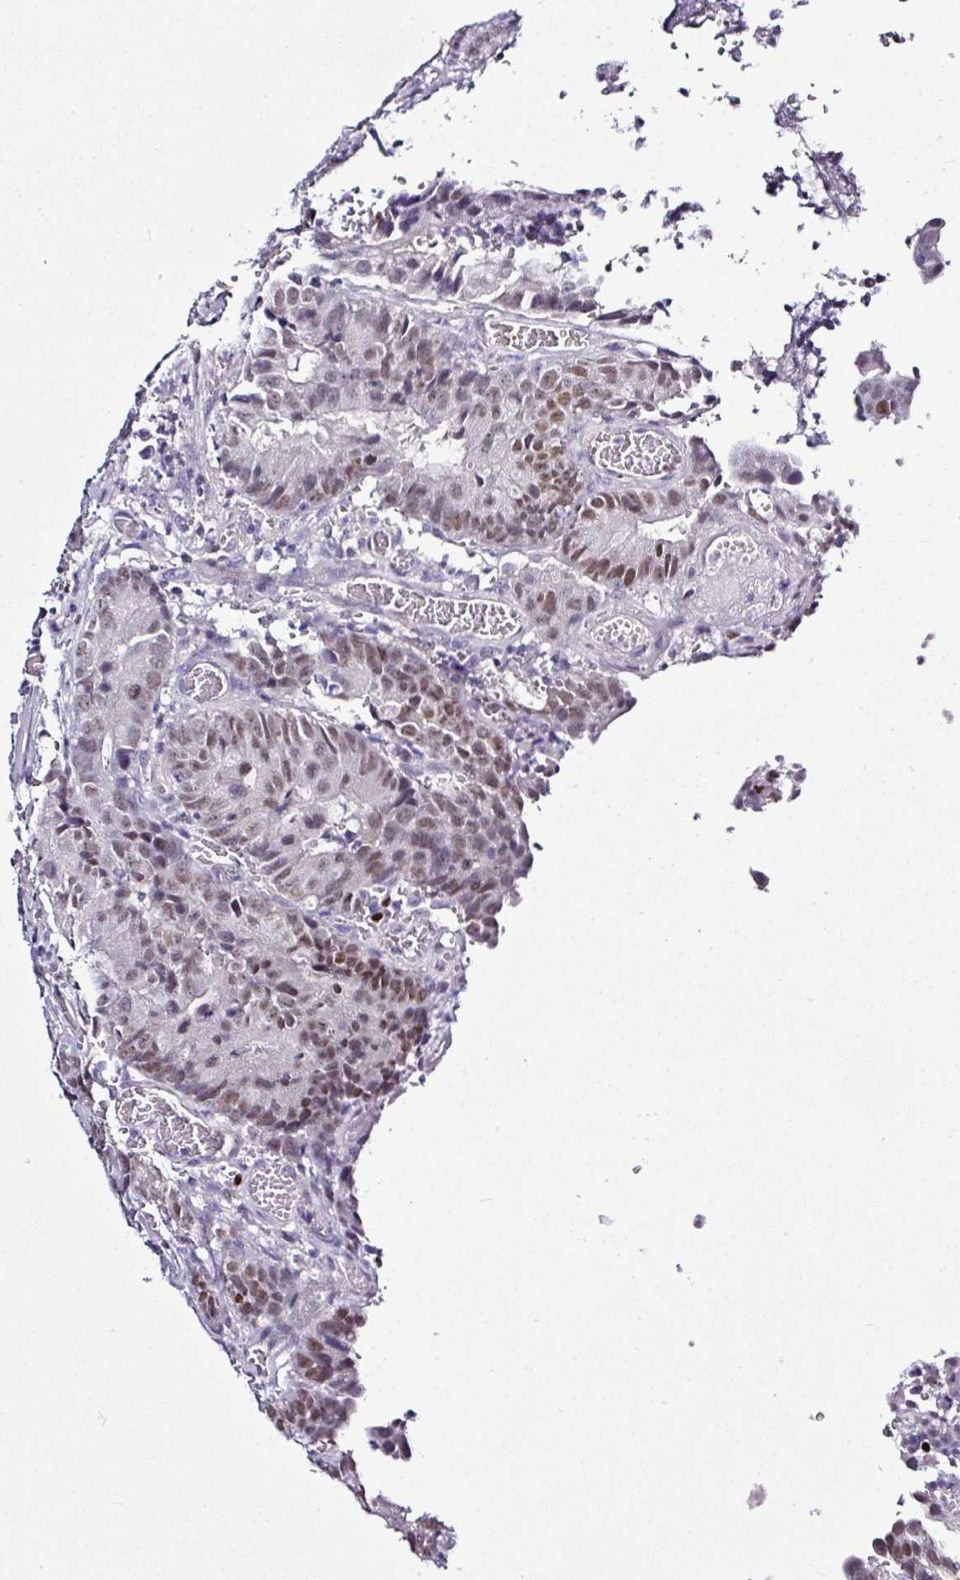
{"staining": {"intensity": "moderate", "quantity": "25%-75%", "location": "nuclear"}, "tissue": "colorectal cancer", "cell_type": "Tumor cells", "image_type": "cancer", "snomed": [{"axis": "morphology", "description": "Adenocarcinoma, NOS"}, {"axis": "topography", "description": "Colon"}], "caption": "High-power microscopy captured an immunohistochemistry (IHC) photomicrograph of adenocarcinoma (colorectal), revealing moderate nuclear staining in approximately 25%-75% of tumor cells.", "gene": "BCL11A", "patient": {"sex": "female", "age": 57}}